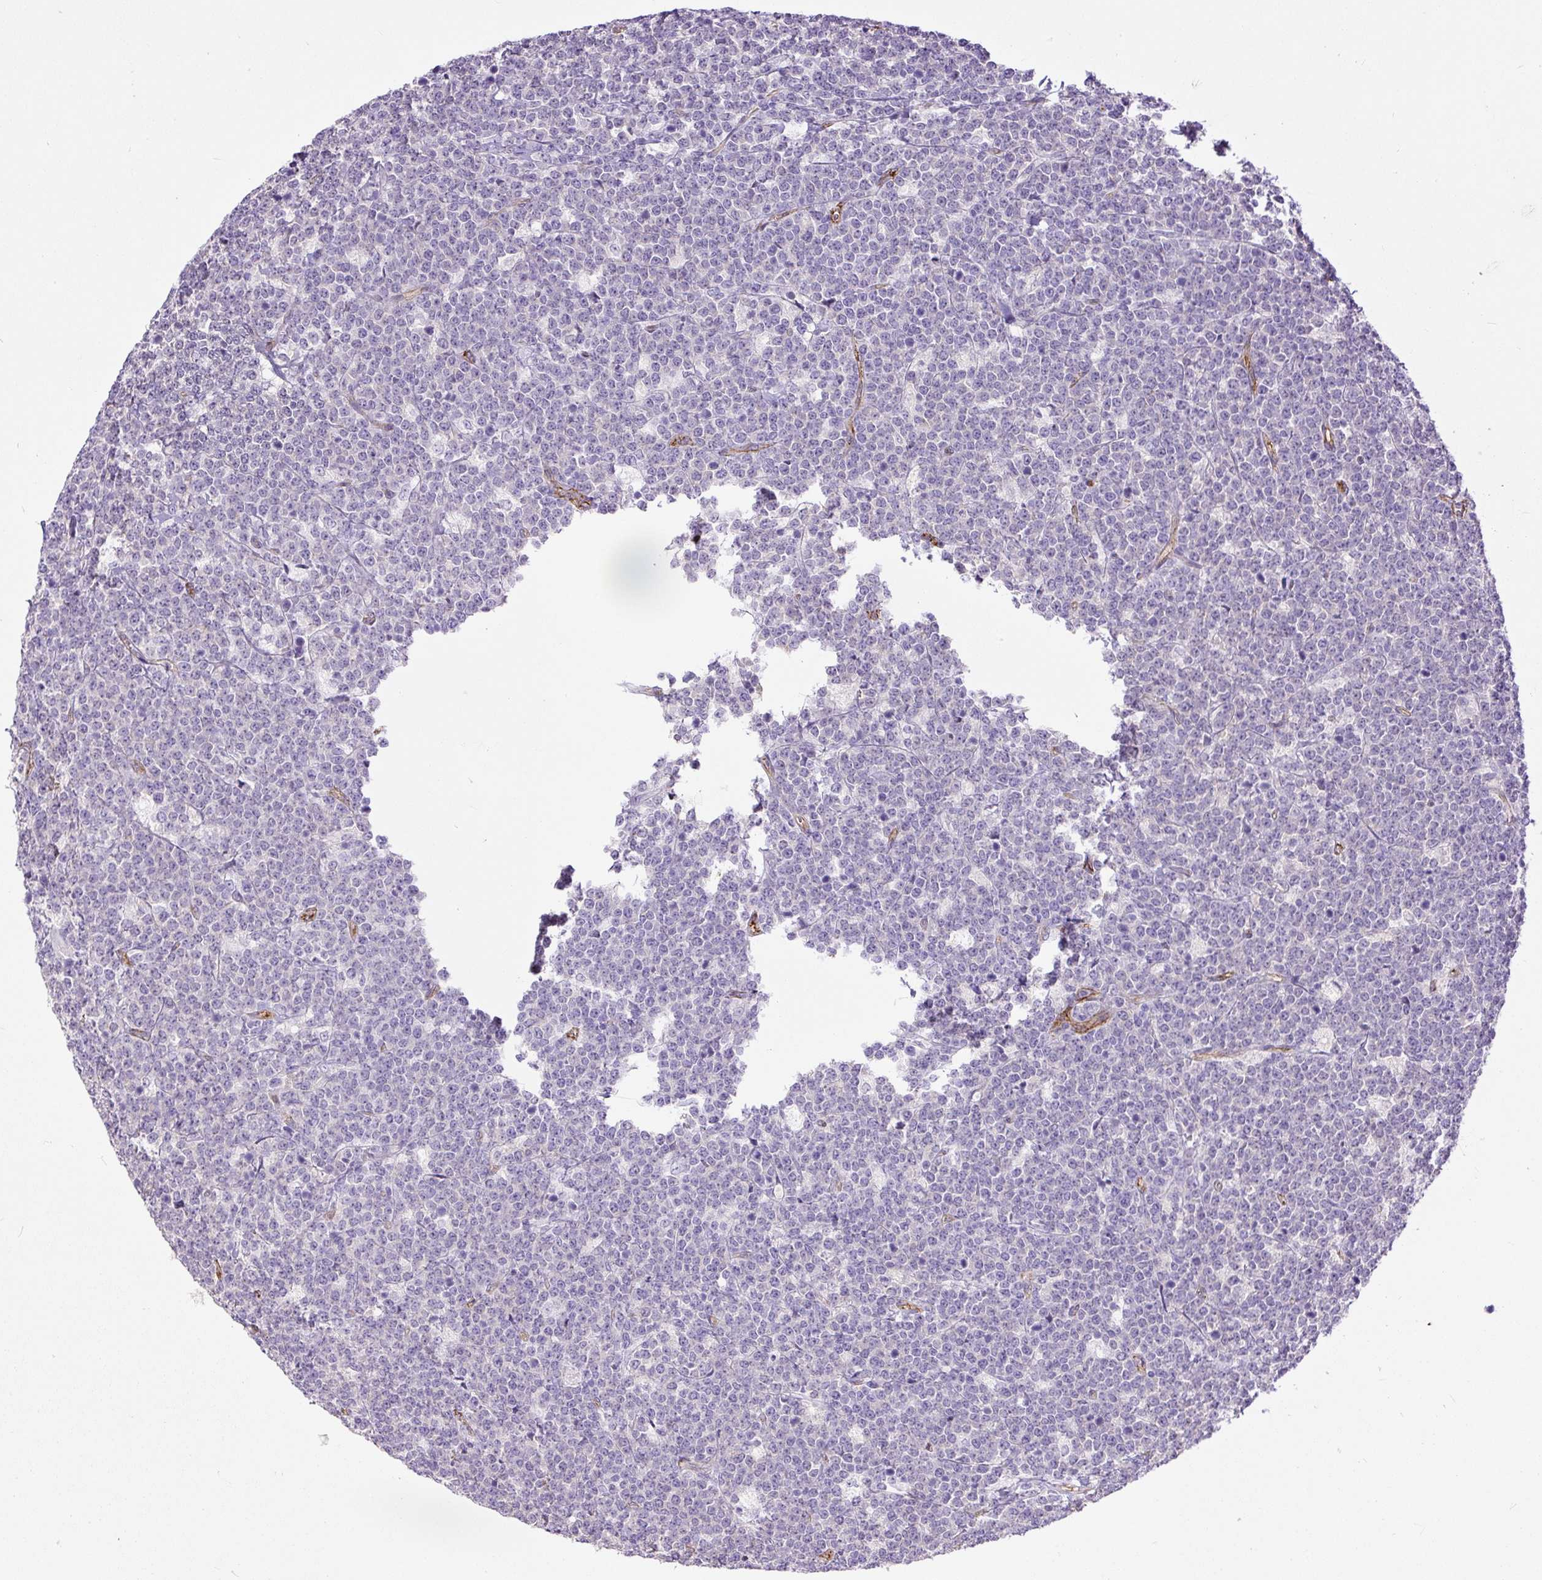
{"staining": {"intensity": "negative", "quantity": "none", "location": "none"}, "tissue": "lymphoma", "cell_type": "Tumor cells", "image_type": "cancer", "snomed": [{"axis": "morphology", "description": "Malignant lymphoma, non-Hodgkin's type, High grade"}, {"axis": "topography", "description": "Small intestine"}, {"axis": "topography", "description": "Colon"}], "caption": "This is an IHC micrograph of human lymphoma. There is no expression in tumor cells.", "gene": "MAGEB16", "patient": {"sex": "male", "age": 8}}